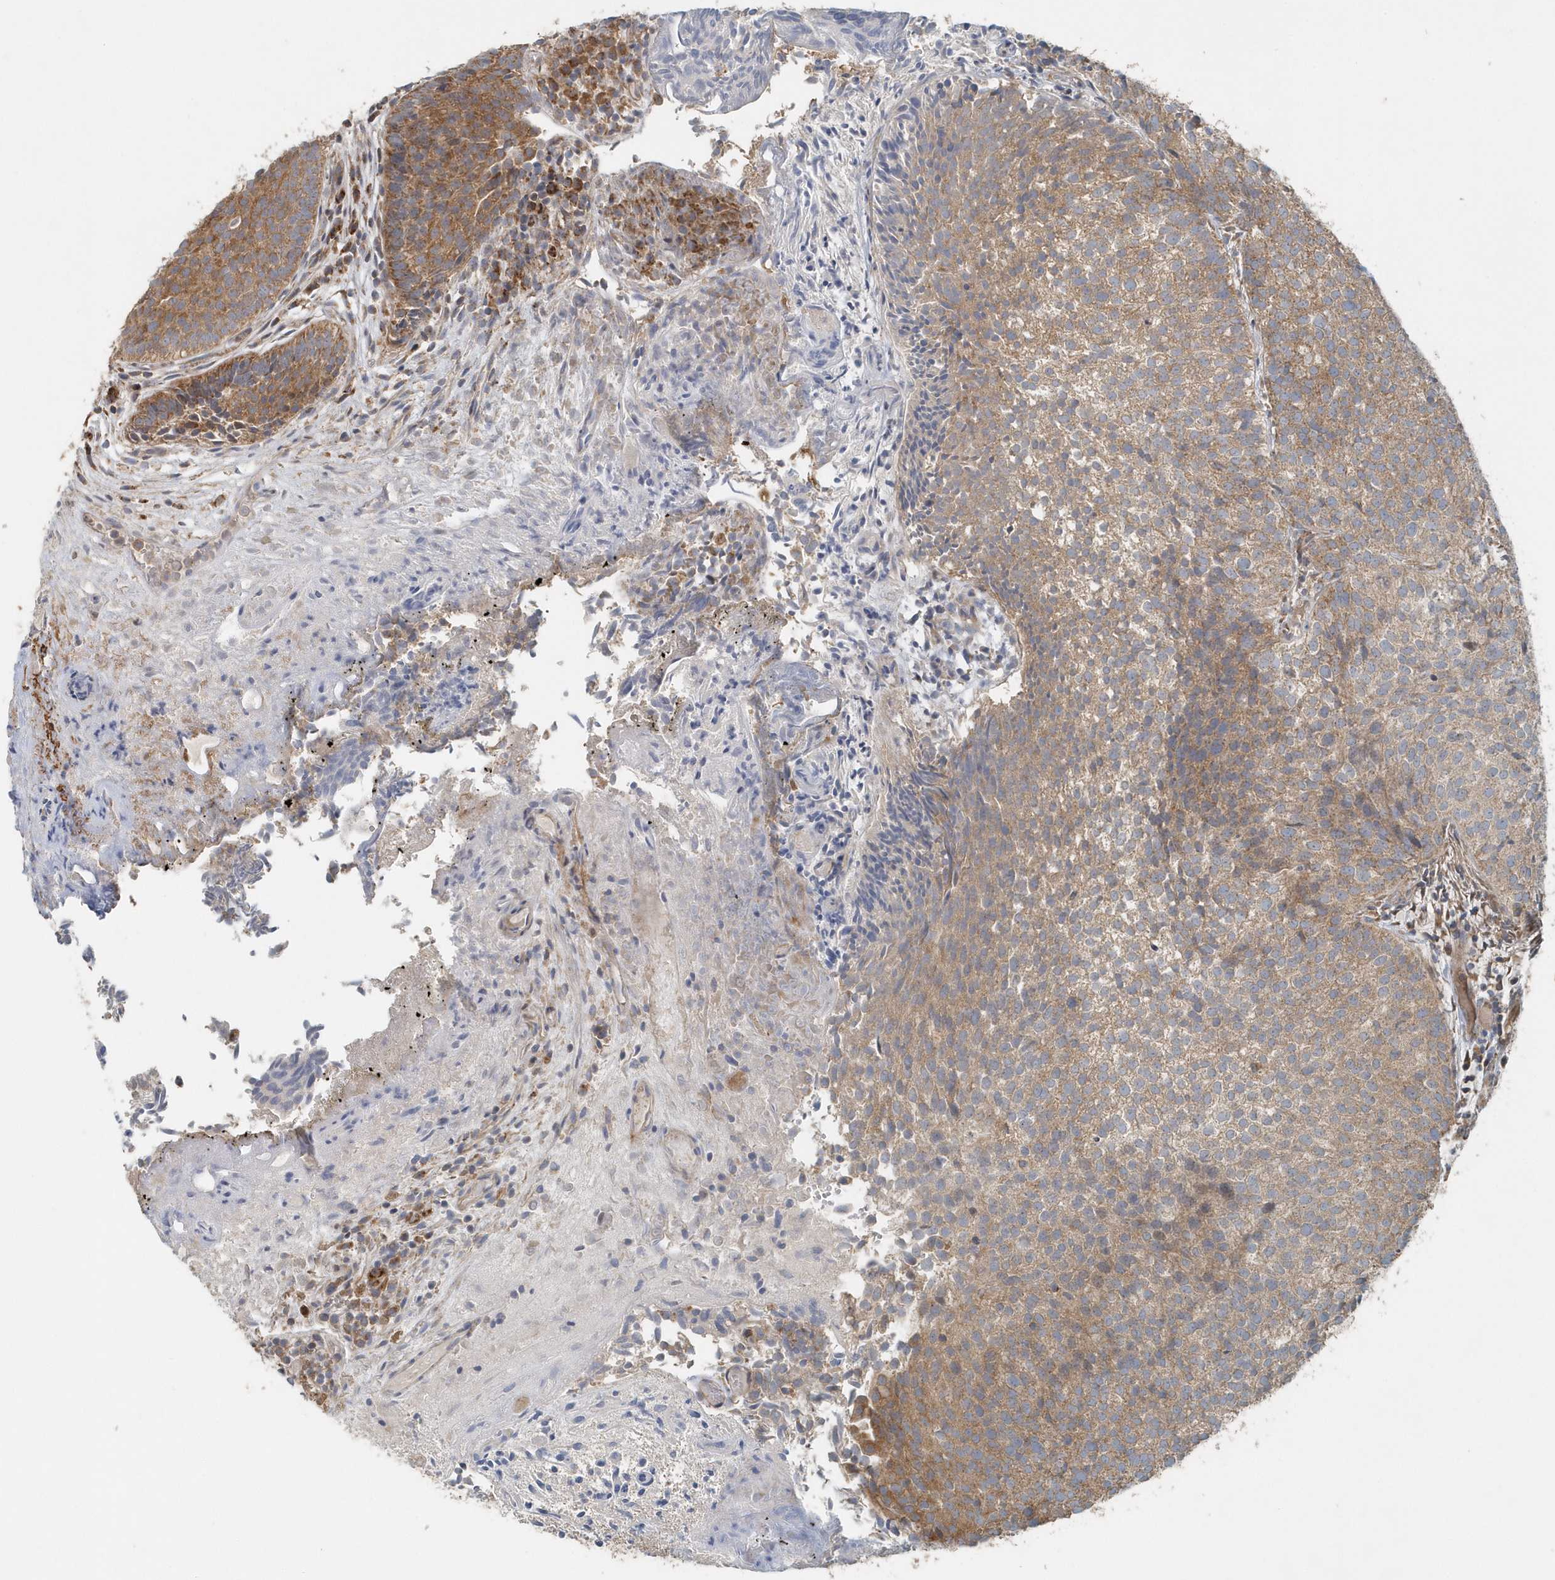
{"staining": {"intensity": "moderate", "quantity": ">75%", "location": "cytoplasmic/membranous"}, "tissue": "urothelial cancer", "cell_type": "Tumor cells", "image_type": "cancer", "snomed": [{"axis": "morphology", "description": "Urothelial carcinoma, Low grade"}, {"axis": "topography", "description": "Urinary bladder"}], "caption": "Human urothelial carcinoma (low-grade) stained with a protein marker exhibits moderate staining in tumor cells.", "gene": "MMUT", "patient": {"sex": "male", "age": 86}}